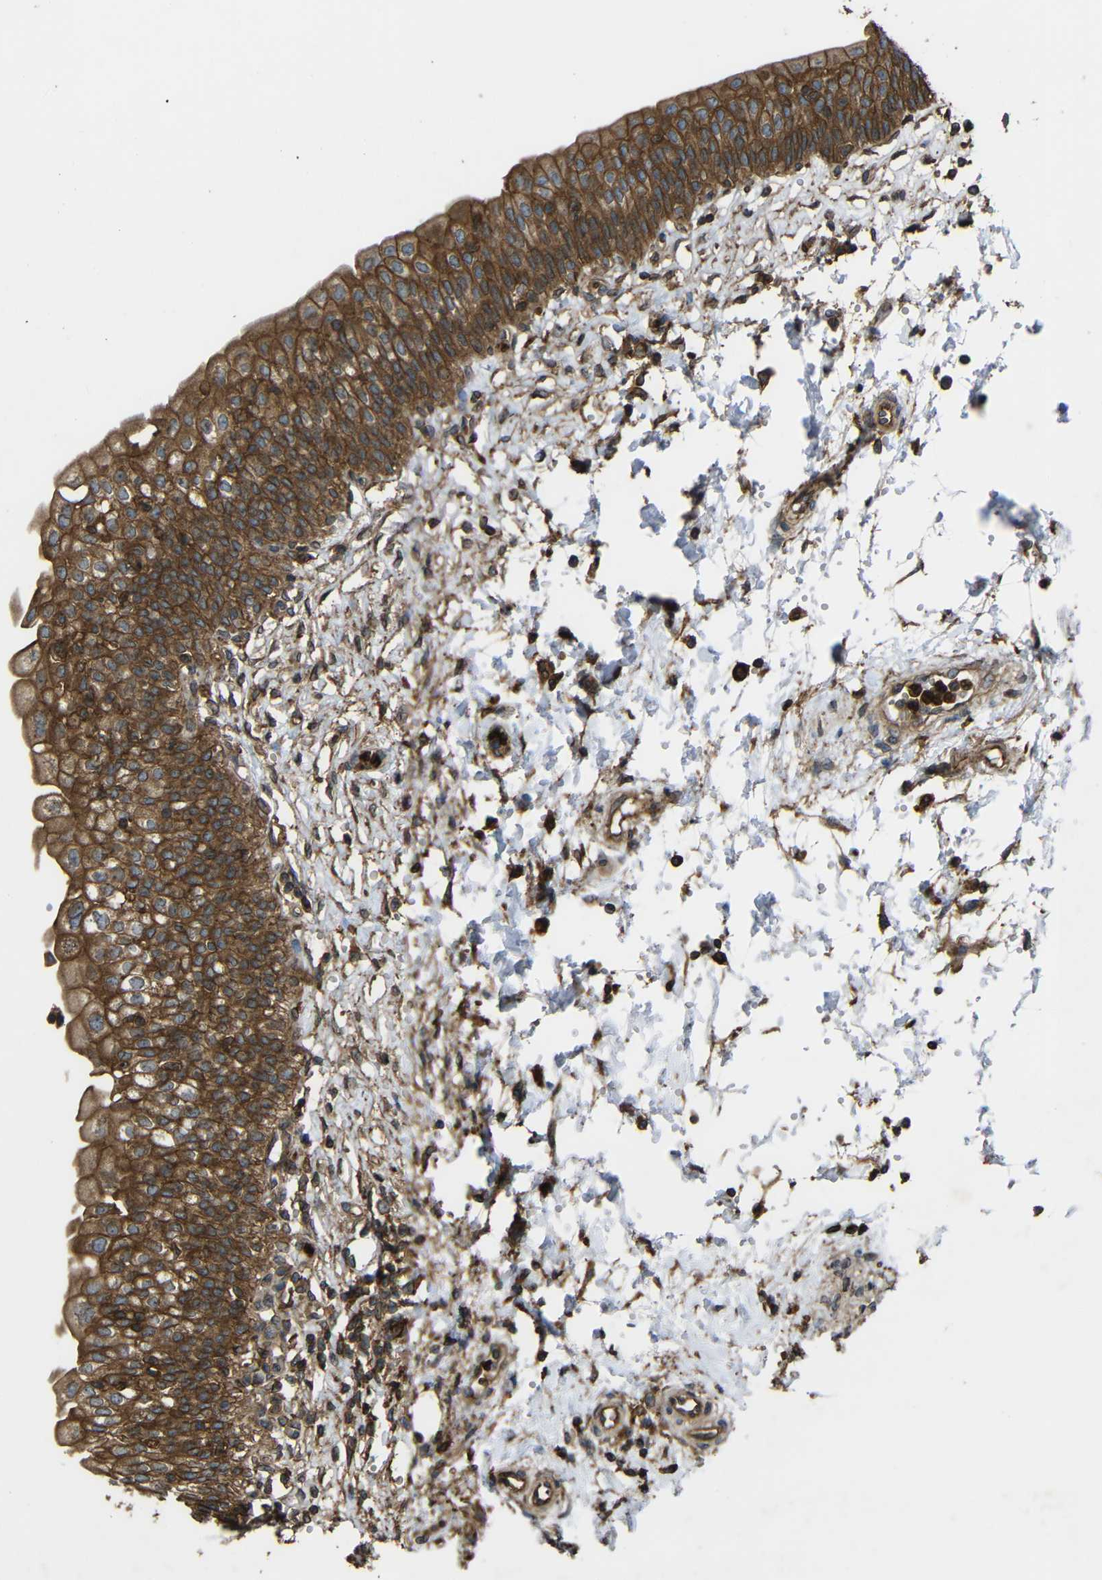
{"staining": {"intensity": "moderate", "quantity": ">75%", "location": "cytoplasmic/membranous"}, "tissue": "urinary bladder", "cell_type": "Urothelial cells", "image_type": "normal", "snomed": [{"axis": "morphology", "description": "Normal tissue, NOS"}, {"axis": "topography", "description": "Urinary bladder"}], "caption": "Urinary bladder was stained to show a protein in brown. There is medium levels of moderate cytoplasmic/membranous positivity in approximately >75% of urothelial cells. (Stains: DAB (3,3'-diaminobenzidine) in brown, nuclei in blue, Microscopy: brightfield microscopy at high magnification).", "gene": "TREM2", "patient": {"sex": "male", "age": 55}}